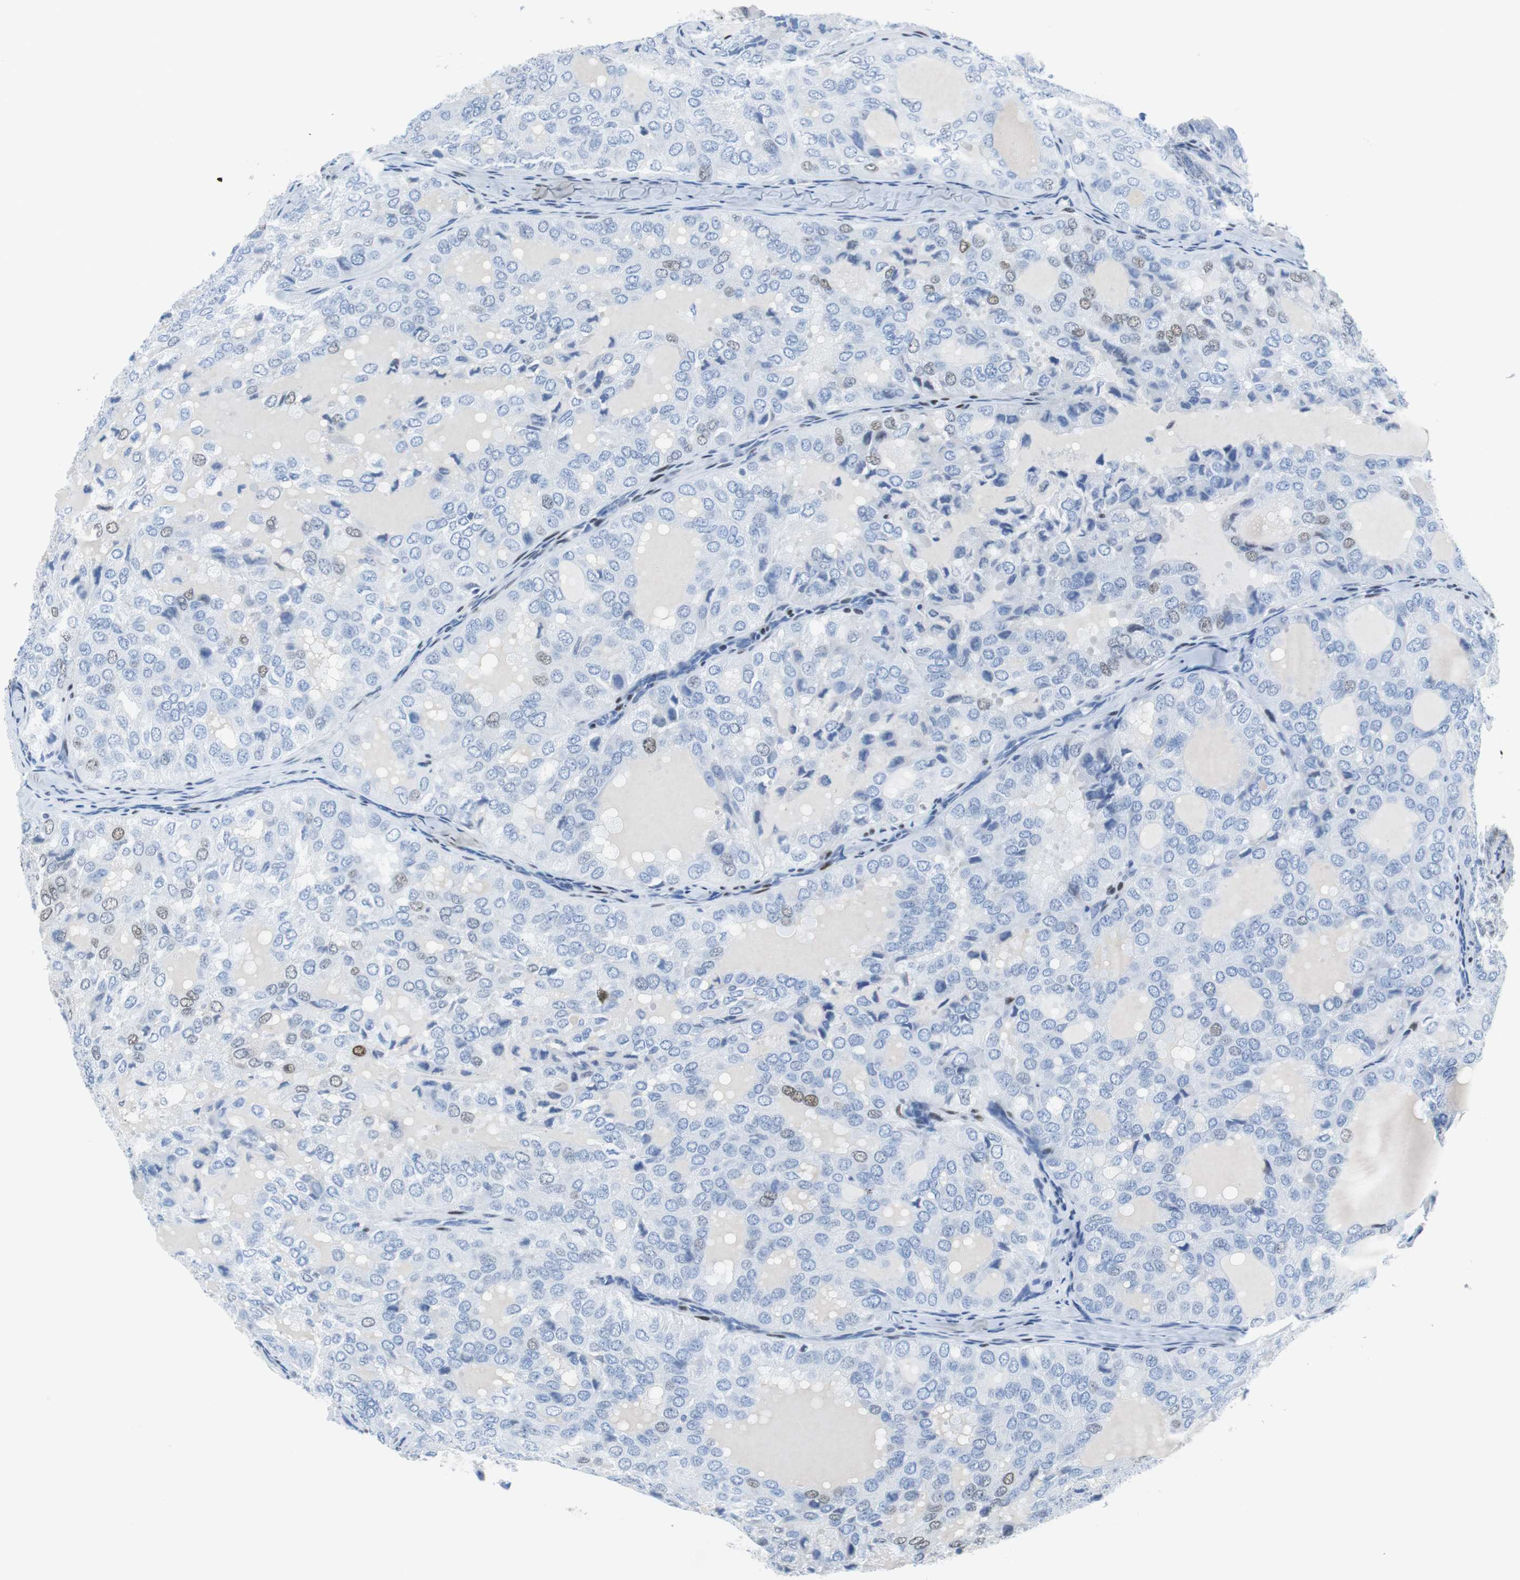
{"staining": {"intensity": "weak", "quantity": "<25%", "location": "nuclear"}, "tissue": "thyroid cancer", "cell_type": "Tumor cells", "image_type": "cancer", "snomed": [{"axis": "morphology", "description": "Follicular adenoma carcinoma, NOS"}, {"axis": "topography", "description": "Thyroid gland"}], "caption": "Human thyroid cancer stained for a protein using immunohistochemistry (IHC) shows no staining in tumor cells.", "gene": "JUN", "patient": {"sex": "male", "age": 75}}